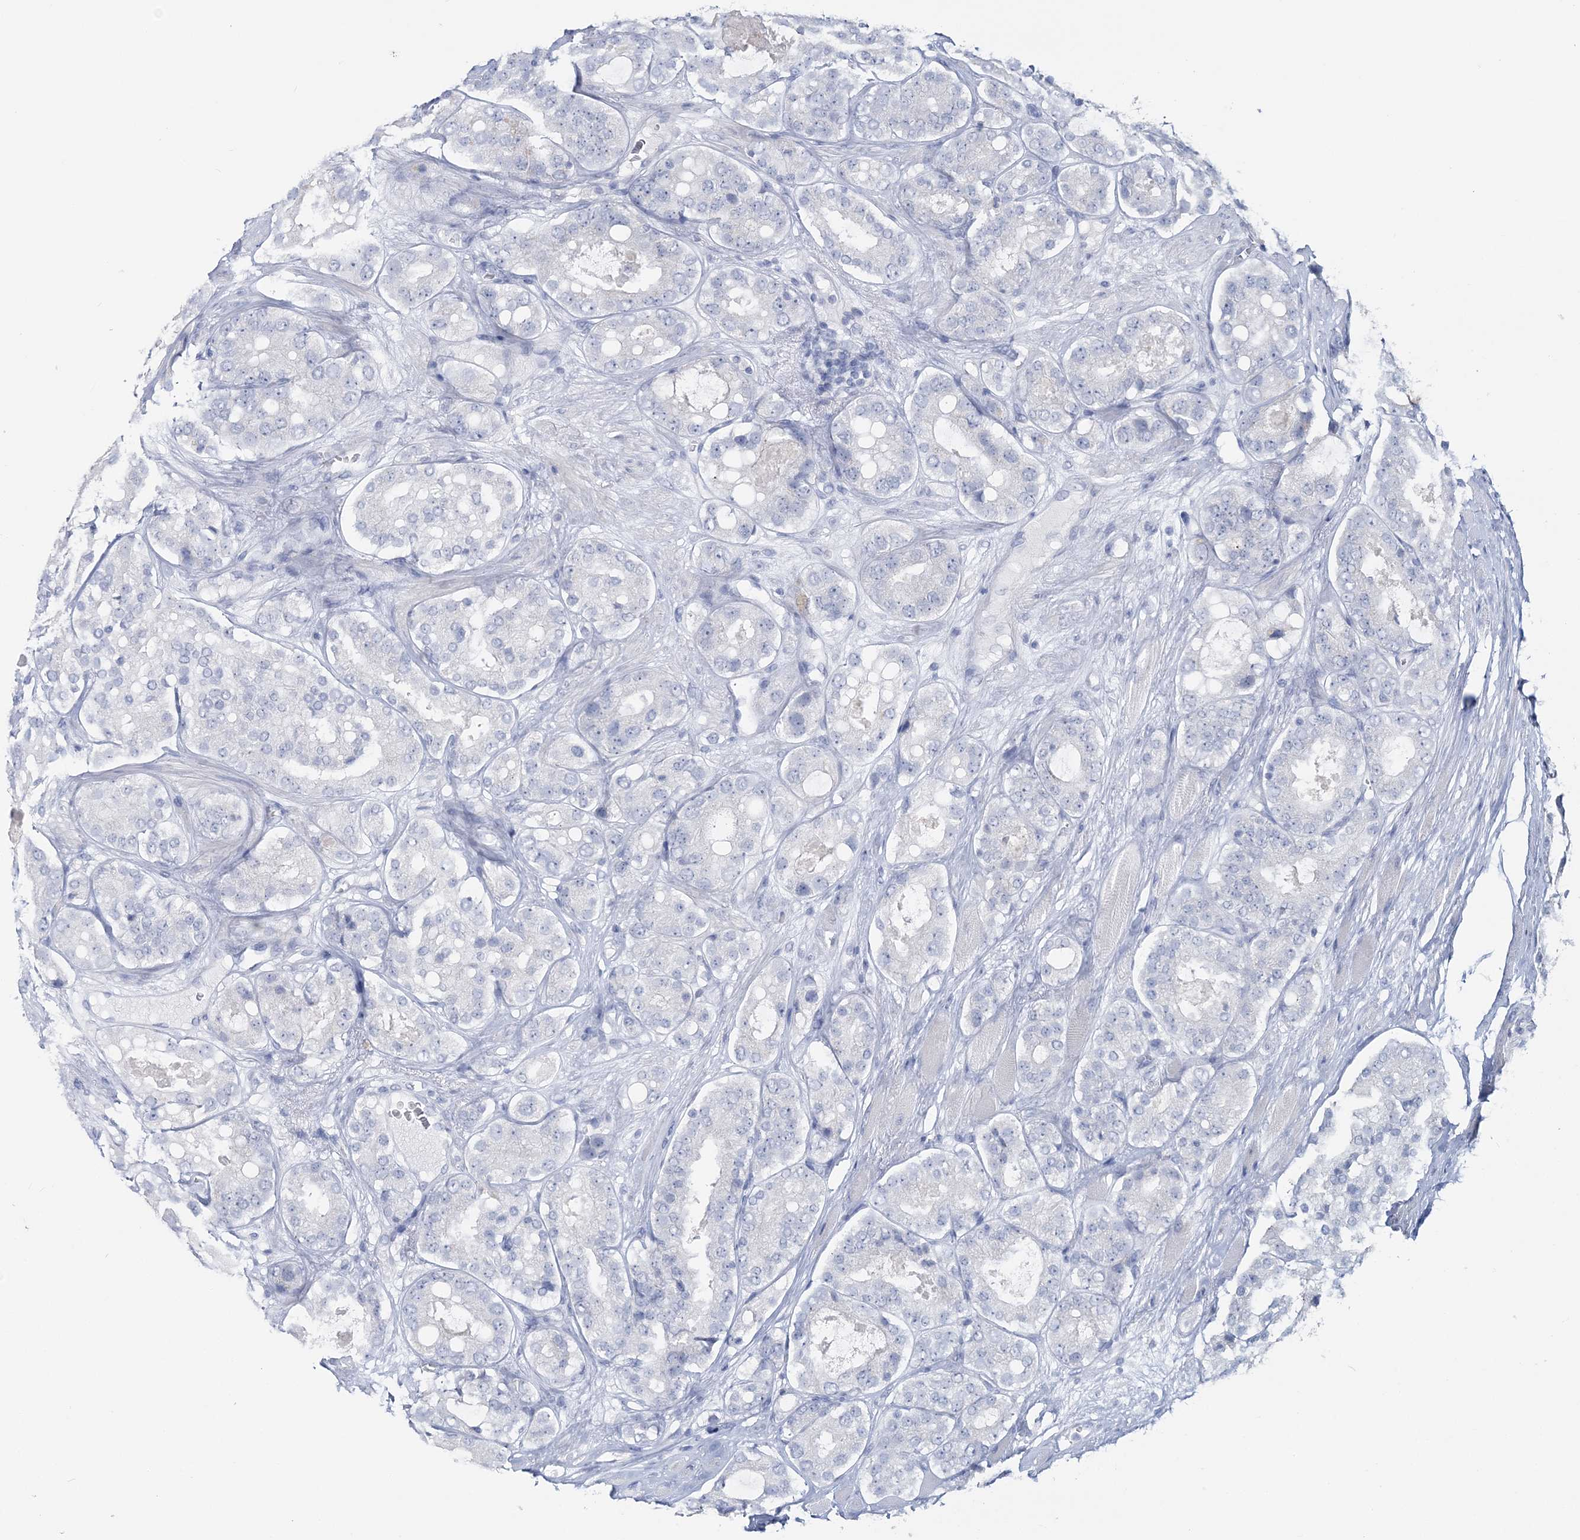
{"staining": {"intensity": "negative", "quantity": "none", "location": "none"}, "tissue": "prostate cancer", "cell_type": "Tumor cells", "image_type": "cancer", "snomed": [{"axis": "morphology", "description": "Adenocarcinoma, High grade"}, {"axis": "topography", "description": "Prostate"}], "caption": "Adenocarcinoma (high-grade) (prostate) was stained to show a protein in brown. There is no significant expression in tumor cells.", "gene": "CYP3A4", "patient": {"sex": "male", "age": 65}}